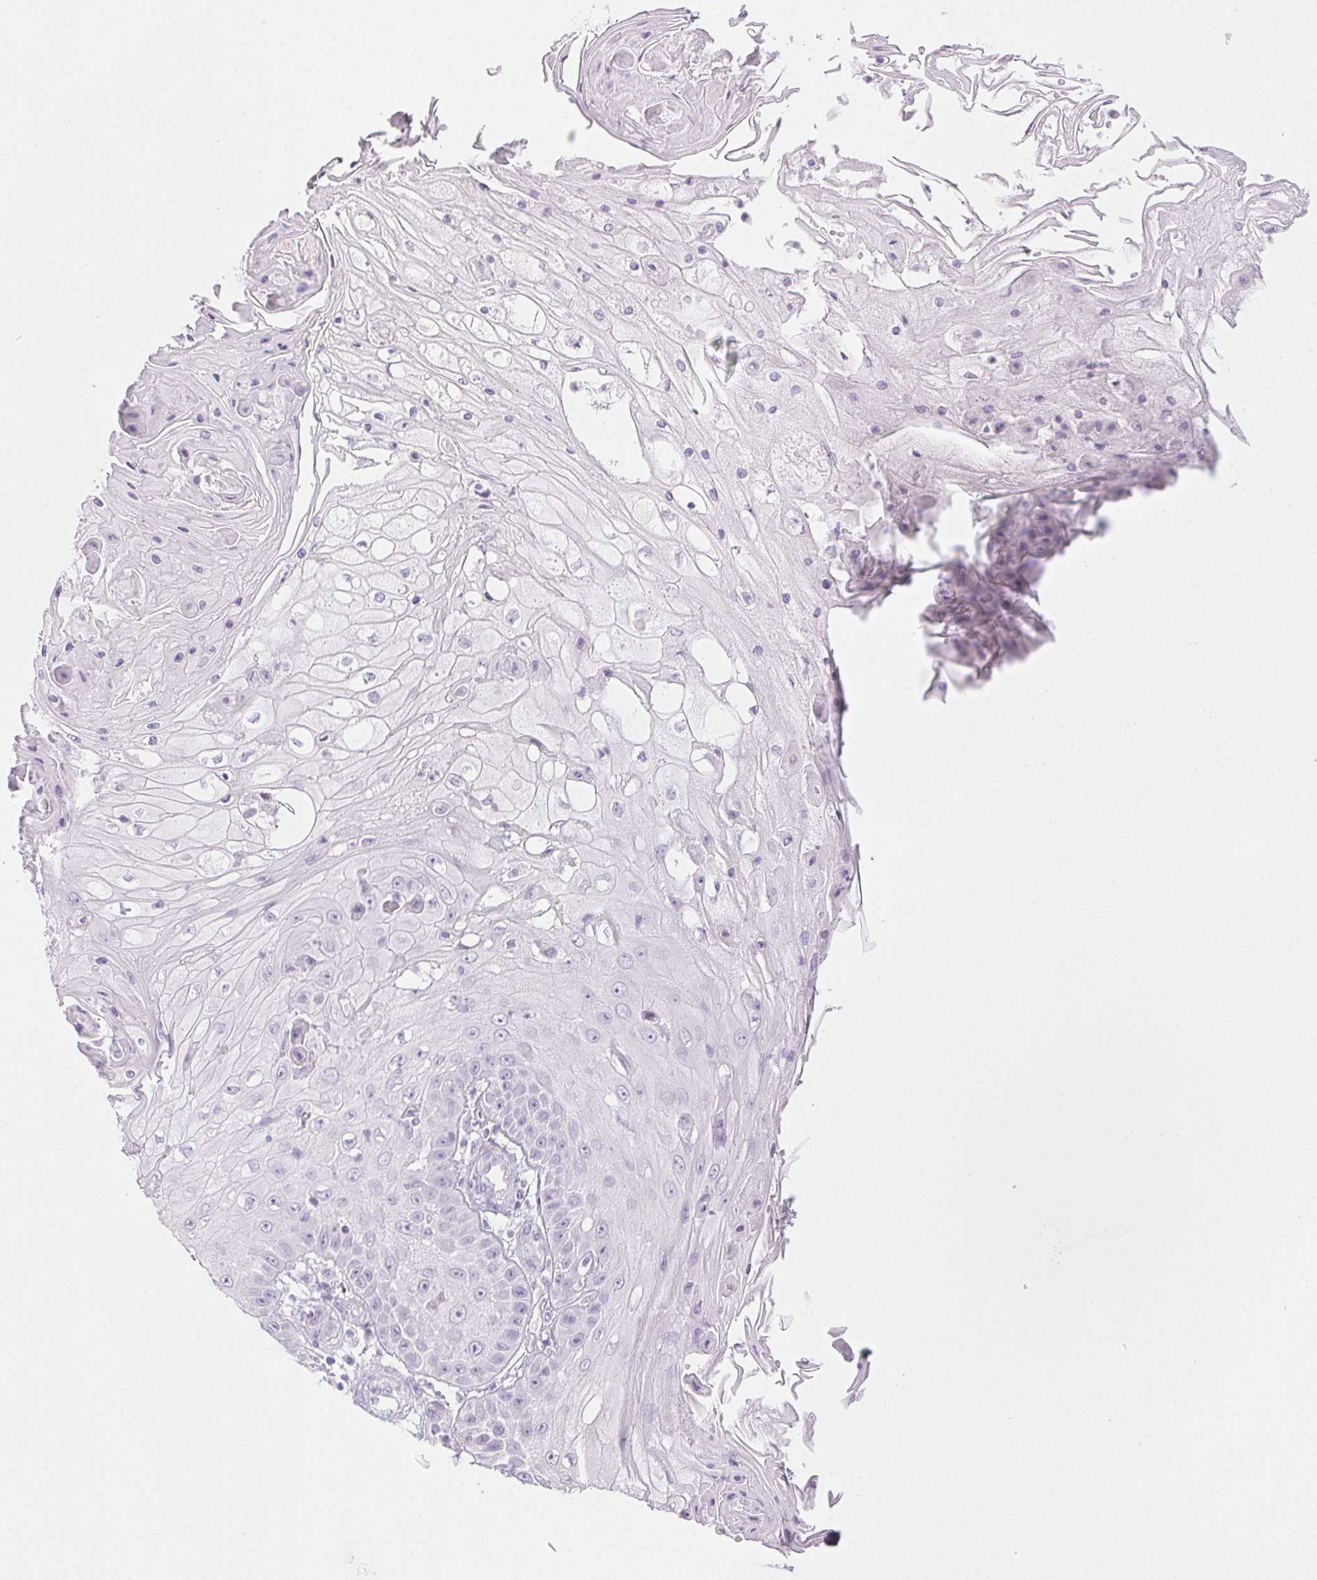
{"staining": {"intensity": "negative", "quantity": "none", "location": "none"}, "tissue": "skin cancer", "cell_type": "Tumor cells", "image_type": "cancer", "snomed": [{"axis": "morphology", "description": "Squamous cell carcinoma, NOS"}, {"axis": "topography", "description": "Skin"}], "caption": "An image of skin cancer stained for a protein reveals no brown staining in tumor cells.", "gene": "PI3", "patient": {"sex": "male", "age": 70}}